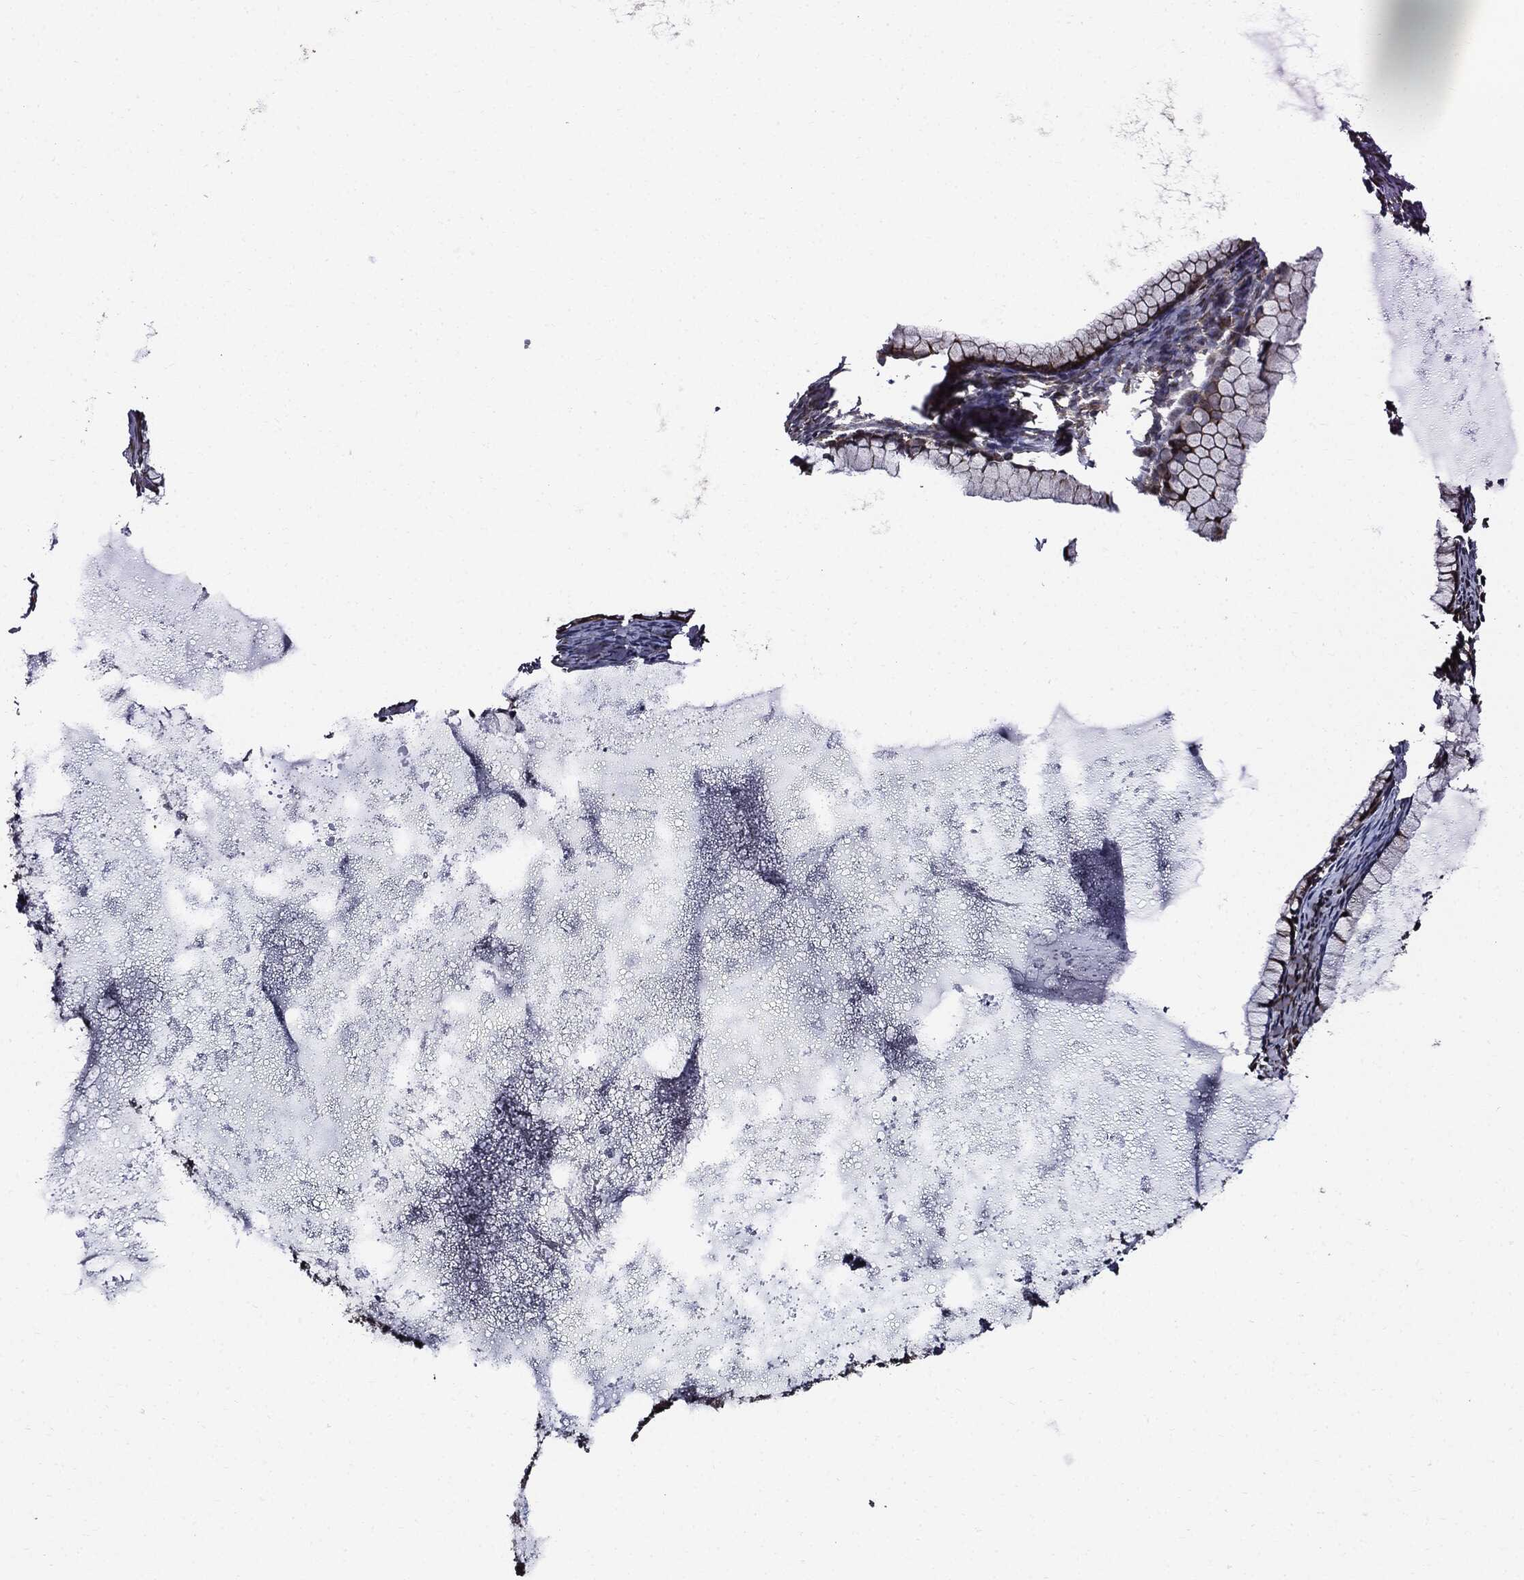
{"staining": {"intensity": "moderate", "quantity": ">75%", "location": "cytoplasmic/membranous"}, "tissue": "ovarian cancer", "cell_type": "Tumor cells", "image_type": "cancer", "snomed": [{"axis": "morphology", "description": "Cystadenocarcinoma, mucinous, NOS"}, {"axis": "topography", "description": "Ovary"}], "caption": "DAB (3,3'-diaminobenzidine) immunohistochemical staining of mucinous cystadenocarcinoma (ovarian) exhibits moderate cytoplasmic/membranous protein positivity in about >75% of tumor cells. The staining was performed using DAB (3,3'-diaminobenzidine) to visualize the protein expression in brown, while the nuclei were stained in blue with hematoxylin (Magnification: 20x).", "gene": "HTT", "patient": {"sex": "female", "age": 41}}